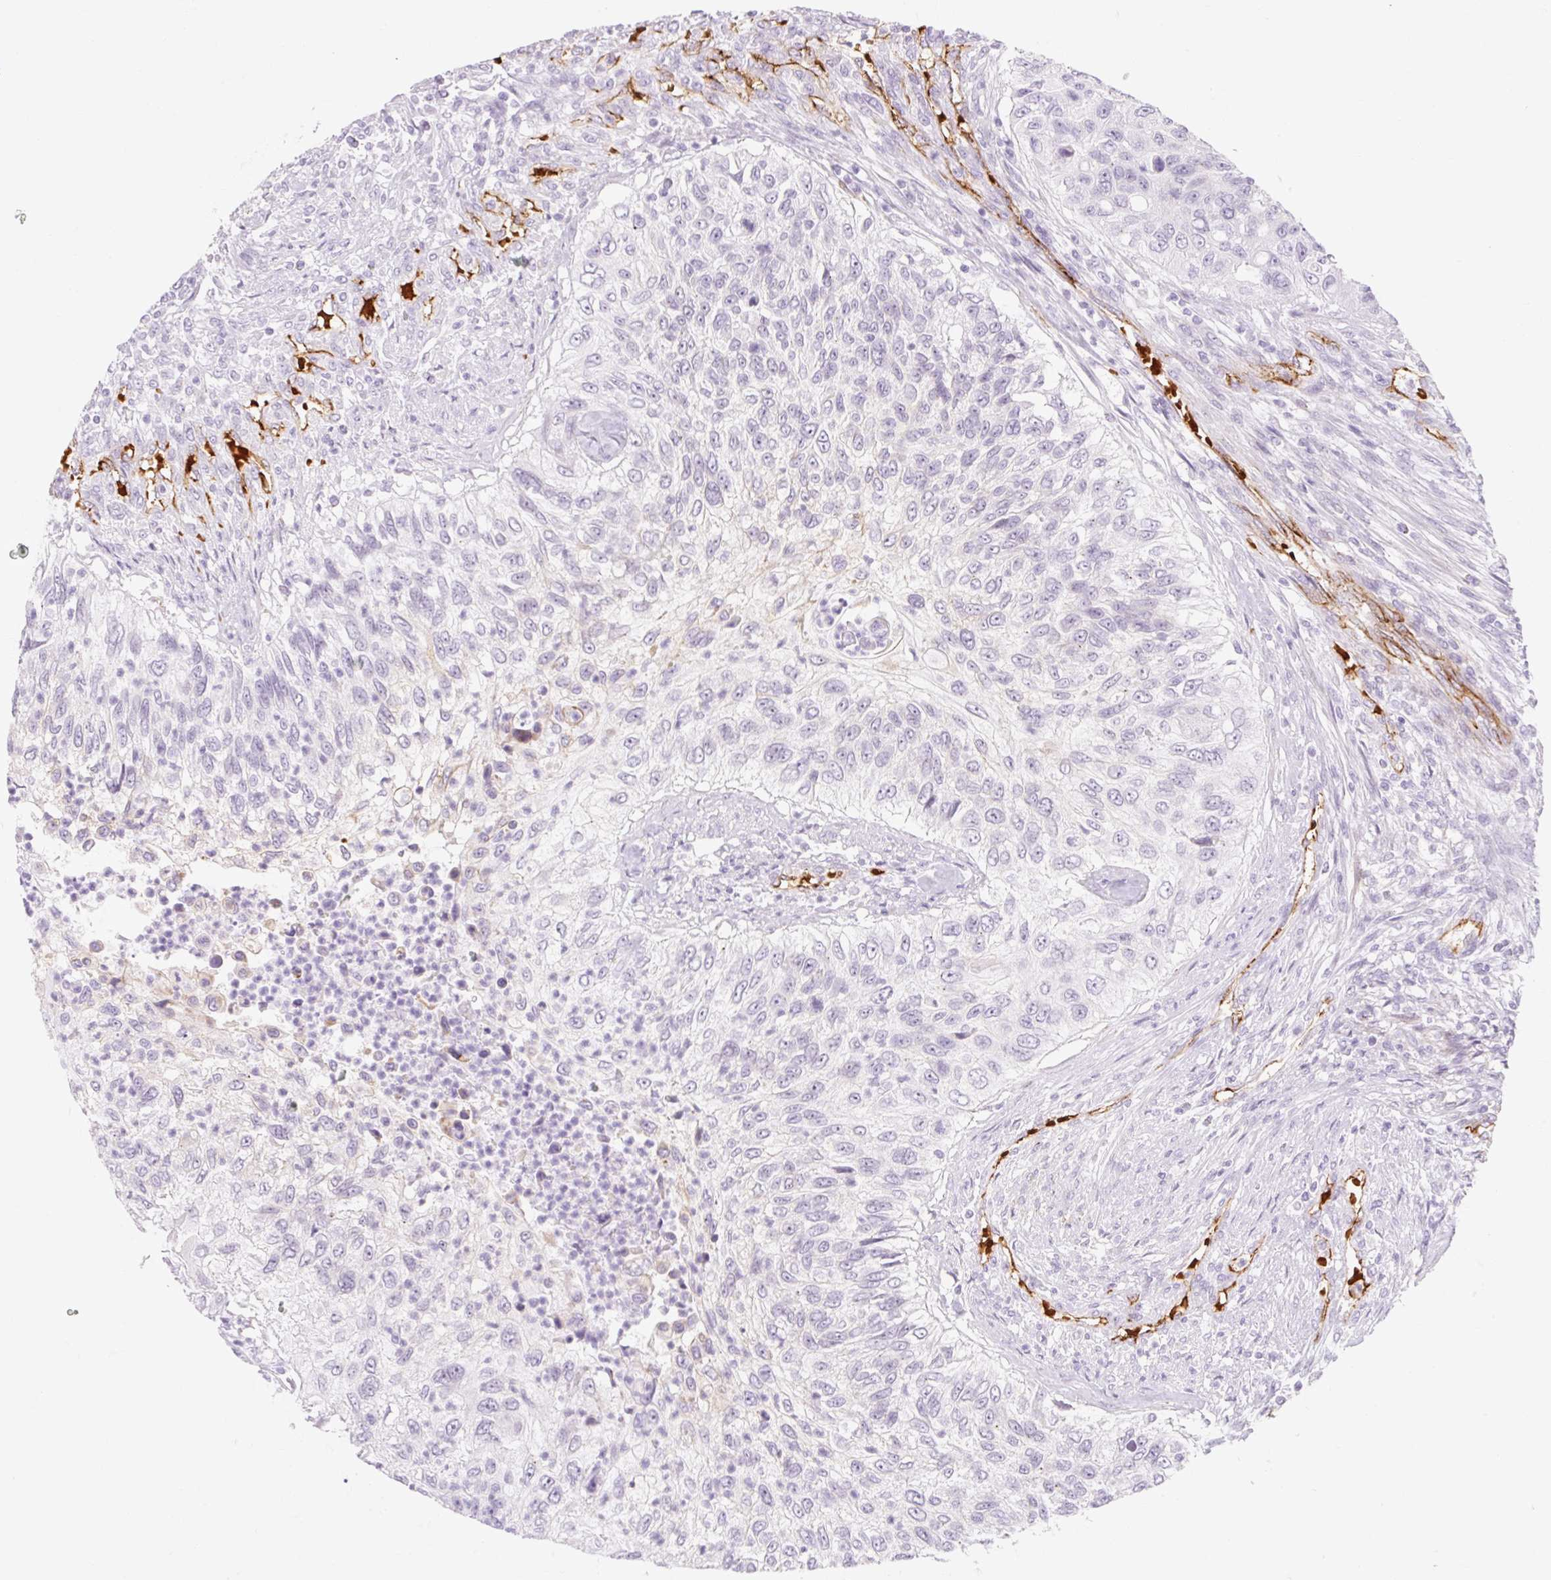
{"staining": {"intensity": "negative", "quantity": "none", "location": "none"}, "tissue": "urothelial cancer", "cell_type": "Tumor cells", "image_type": "cancer", "snomed": [{"axis": "morphology", "description": "Urothelial carcinoma, High grade"}, {"axis": "topography", "description": "Urinary bladder"}], "caption": "DAB (3,3'-diaminobenzidine) immunohistochemical staining of human urothelial carcinoma (high-grade) reveals no significant staining in tumor cells.", "gene": "TAF1L", "patient": {"sex": "female", "age": 60}}